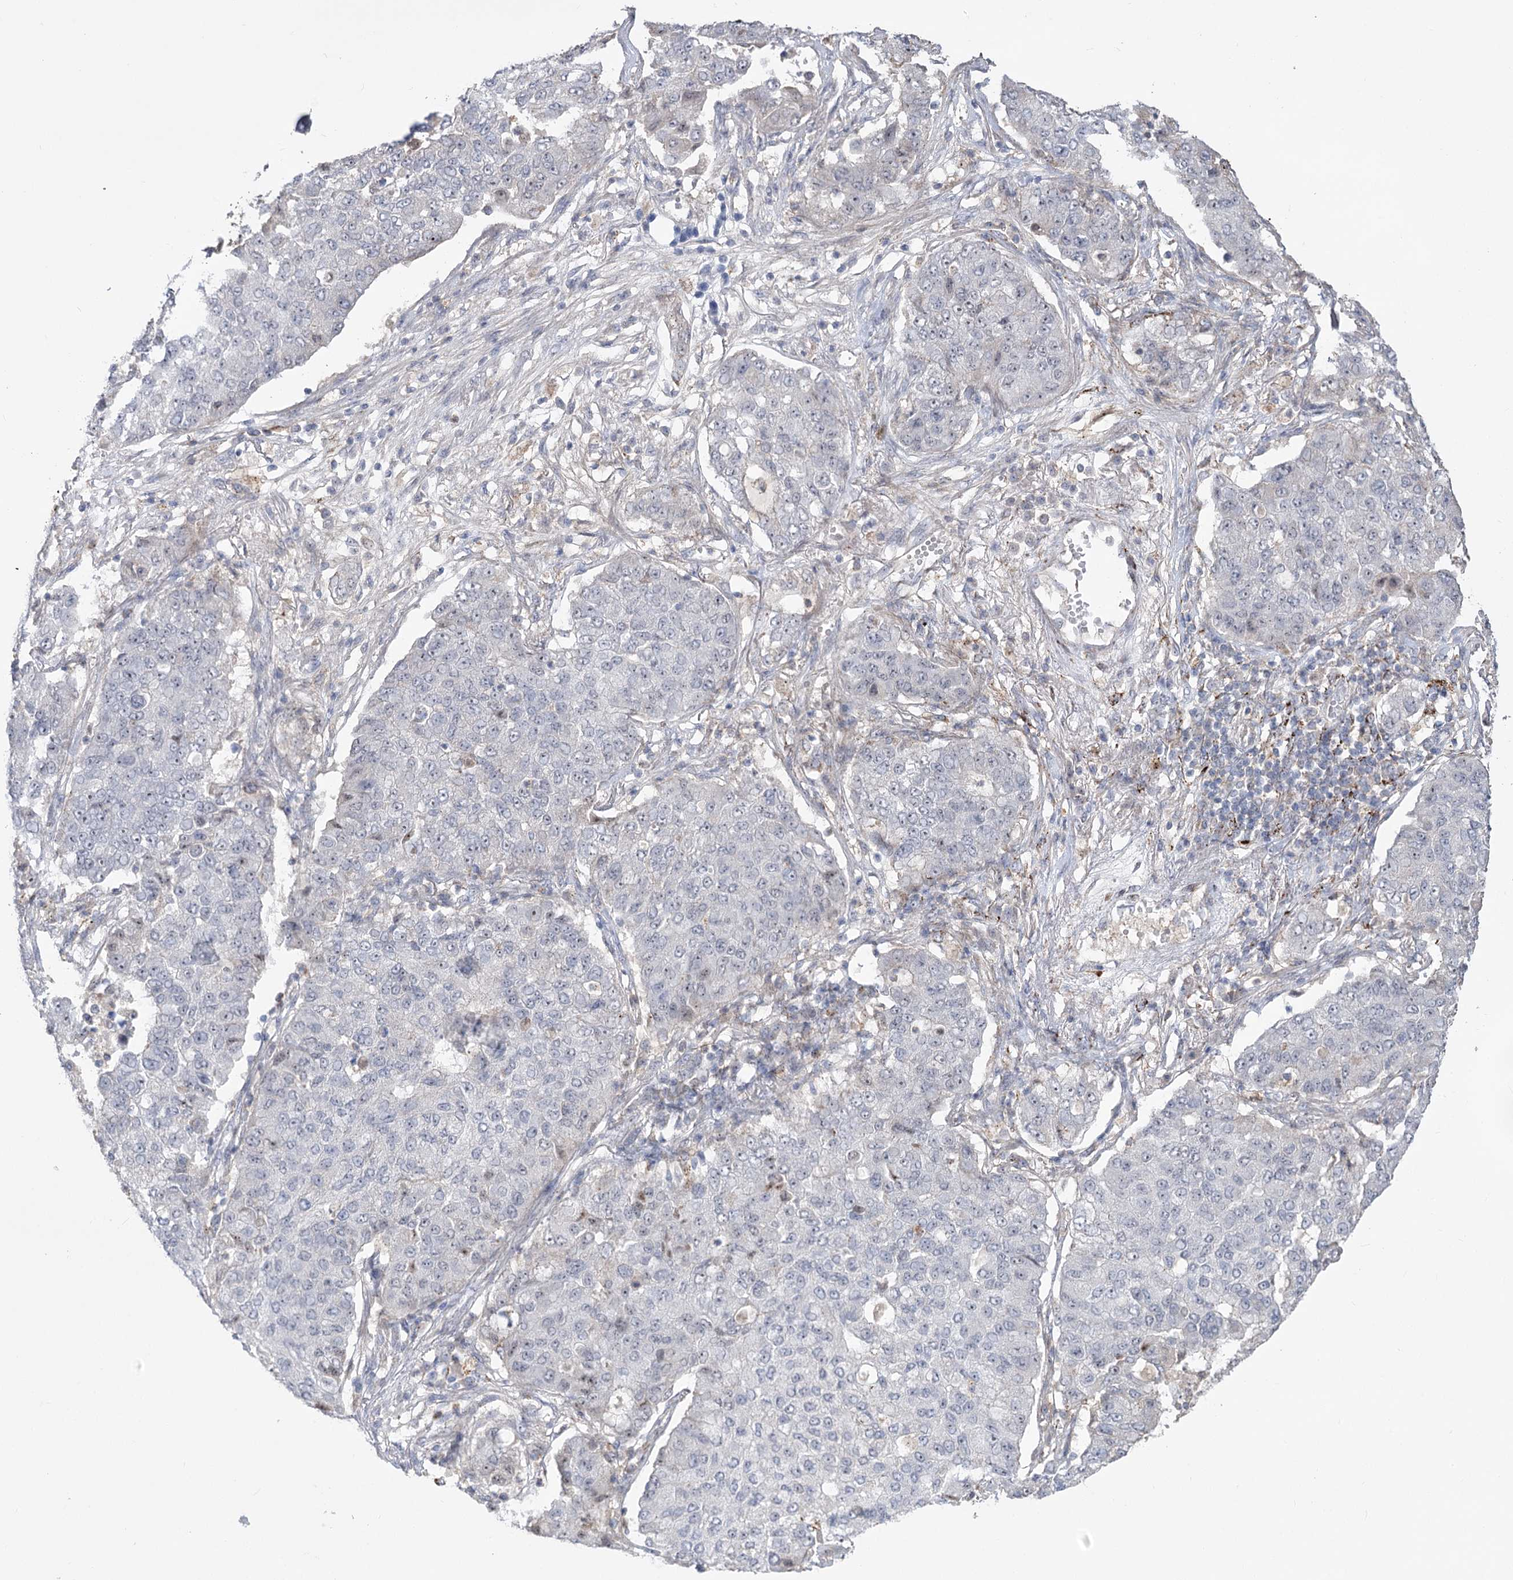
{"staining": {"intensity": "negative", "quantity": "none", "location": "none"}, "tissue": "lung cancer", "cell_type": "Tumor cells", "image_type": "cancer", "snomed": [{"axis": "morphology", "description": "Squamous cell carcinoma, NOS"}, {"axis": "topography", "description": "Lung"}], "caption": "Lung squamous cell carcinoma was stained to show a protein in brown. There is no significant positivity in tumor cells.", "gene": "ZSCAN23", "patient": {"sex": "male", "age": 74}}